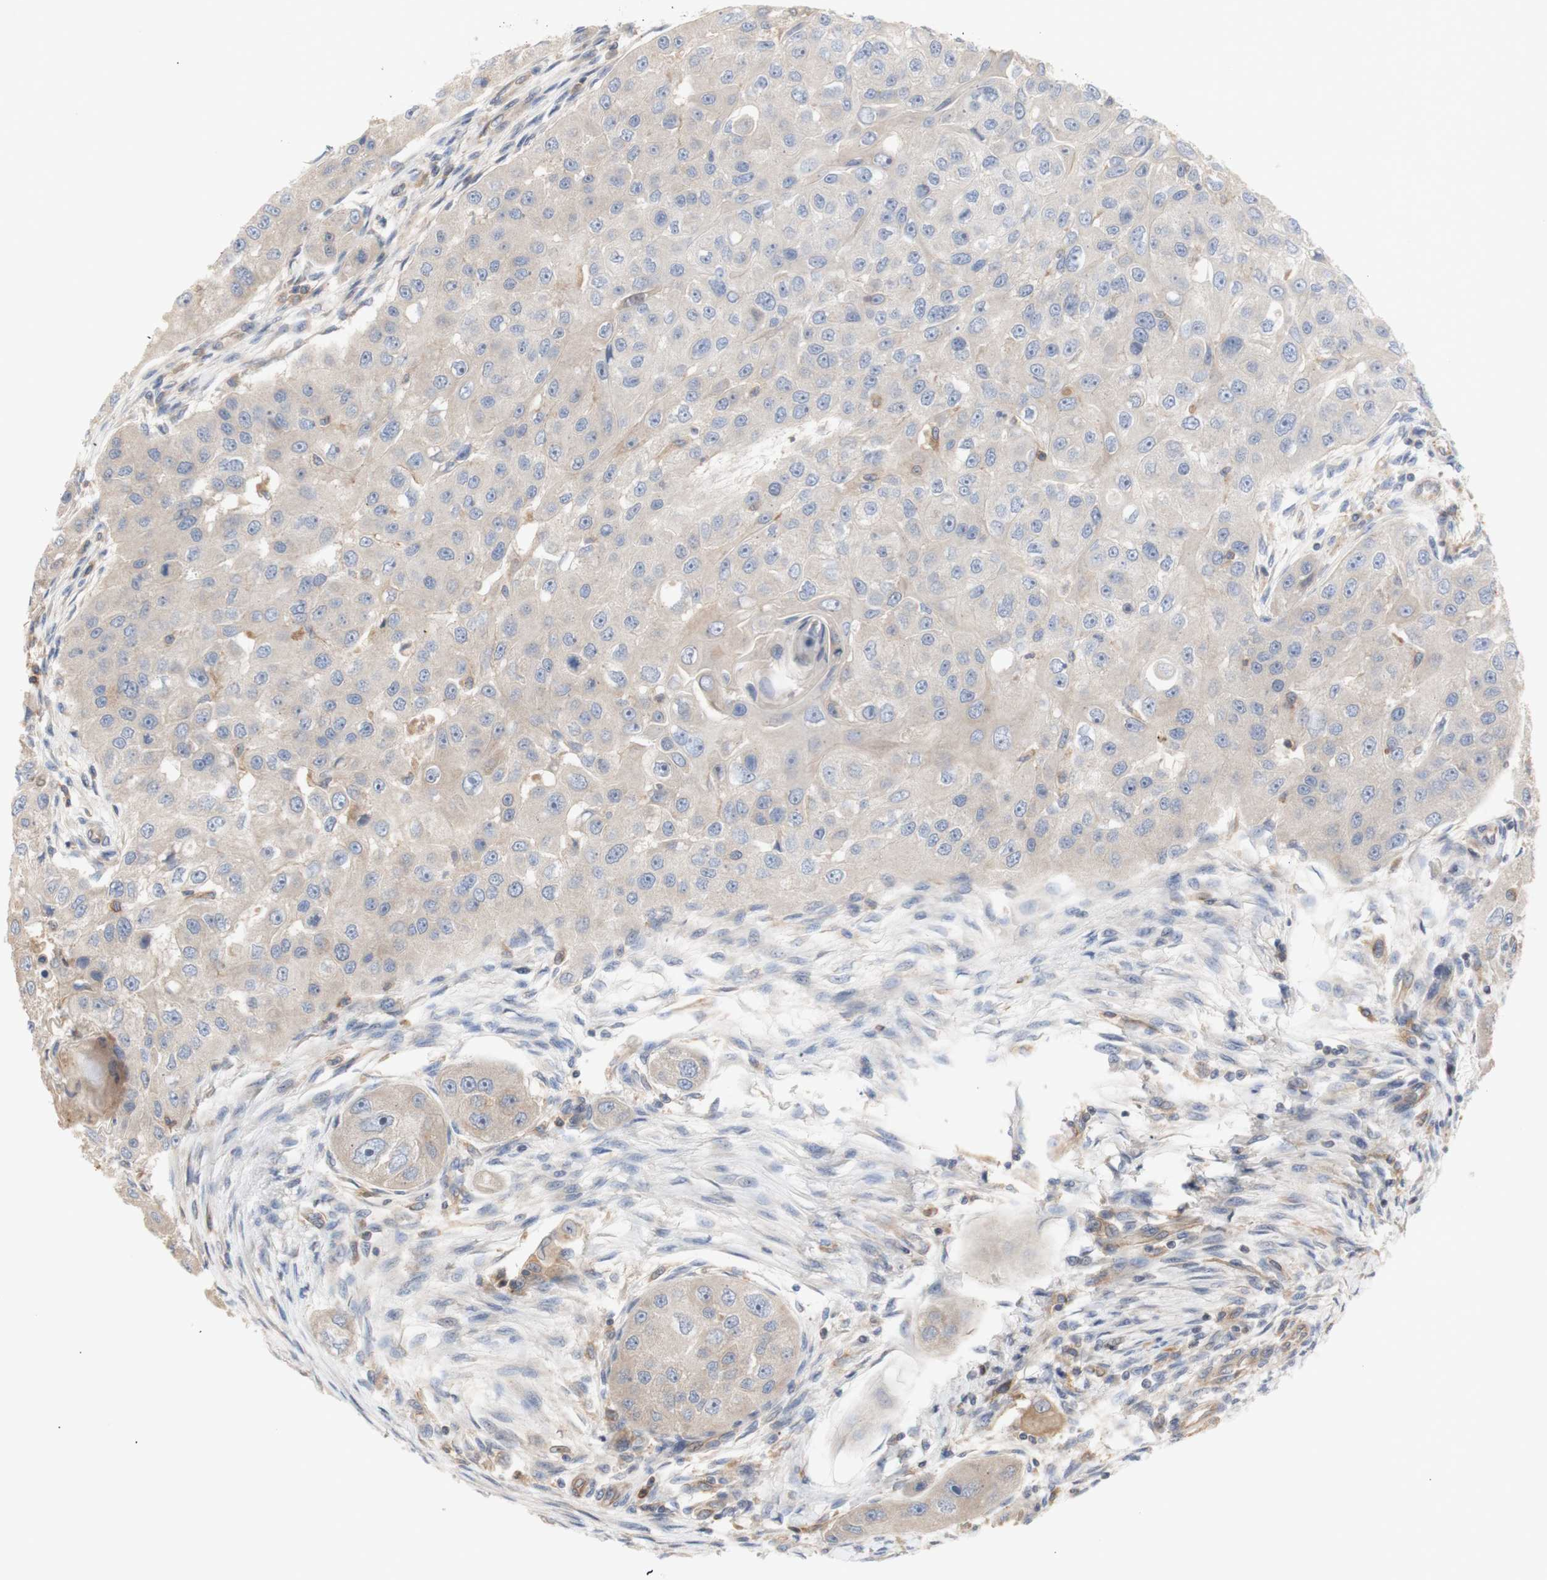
{"staining": {"intensity": "weak", "quantity": ">75%", "location": "cytoplasmic/membranous"}, "tissue": "head and neck cancer", "cell_type": "Tumor cells", "image_type": "cancer", "snomed": [{"axis": "morphology", "description": "Normal tissue, NOS"}, {"axis": "morphology", "description": "Squamous cell carcinoma, NOS"}, {"axis": "topography", "description": "Skeletal muscle"}, {"axis": "topography", "description": "Head-Neck"}], "caption": "Protein expression analysis of head and neck cancer exhibits weak cytoplasmic/membranous expression in about >75% of tumor cells.", "gene": "IKBKG", "patient": {"sex": "male", "age": 51}}